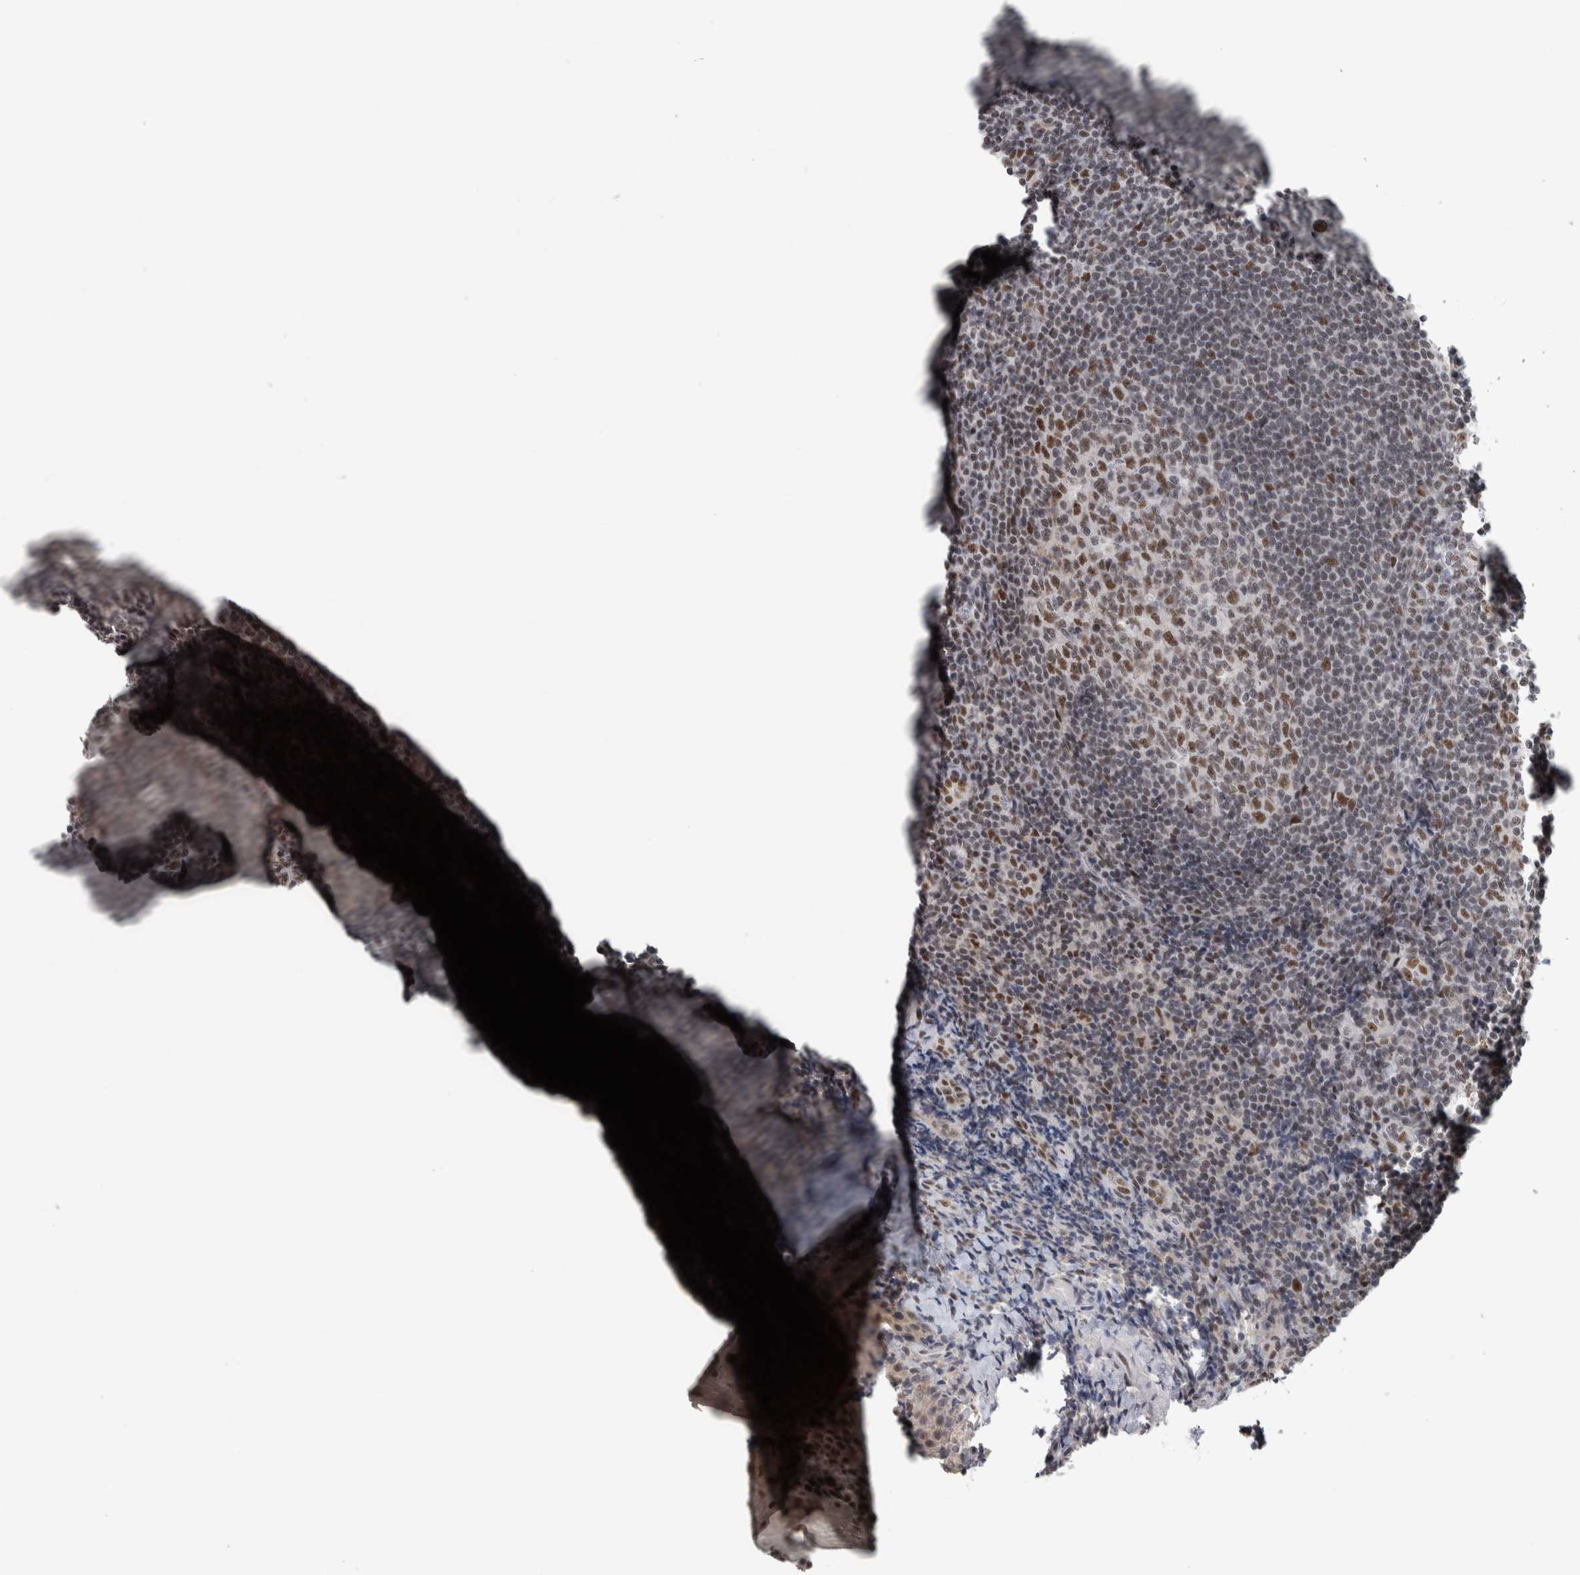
{"staining": {"intensity": "moderate", "quantity": ">75%", "location": "nuclear"}, "tissue": "tonsil", "cell_type": "Germinal center cells", "image_type": "normal", "snomed": [{"axis": "morphology", "description": "Normal tissue, NOS"}, {"axis": "topography", "description": "Tonsil"}], "caption": "Immunohistochemistry (IHC) histopathology image of normal tonsil: human tonsil stained using immunohistochemistry displays medium levels of moderate protein expression localized specifically in the nuclear of germinal center cells, appearing as a nuclear brown color.", "gene": "DDX42", "patient": {"sex": "male", "age": 37}}